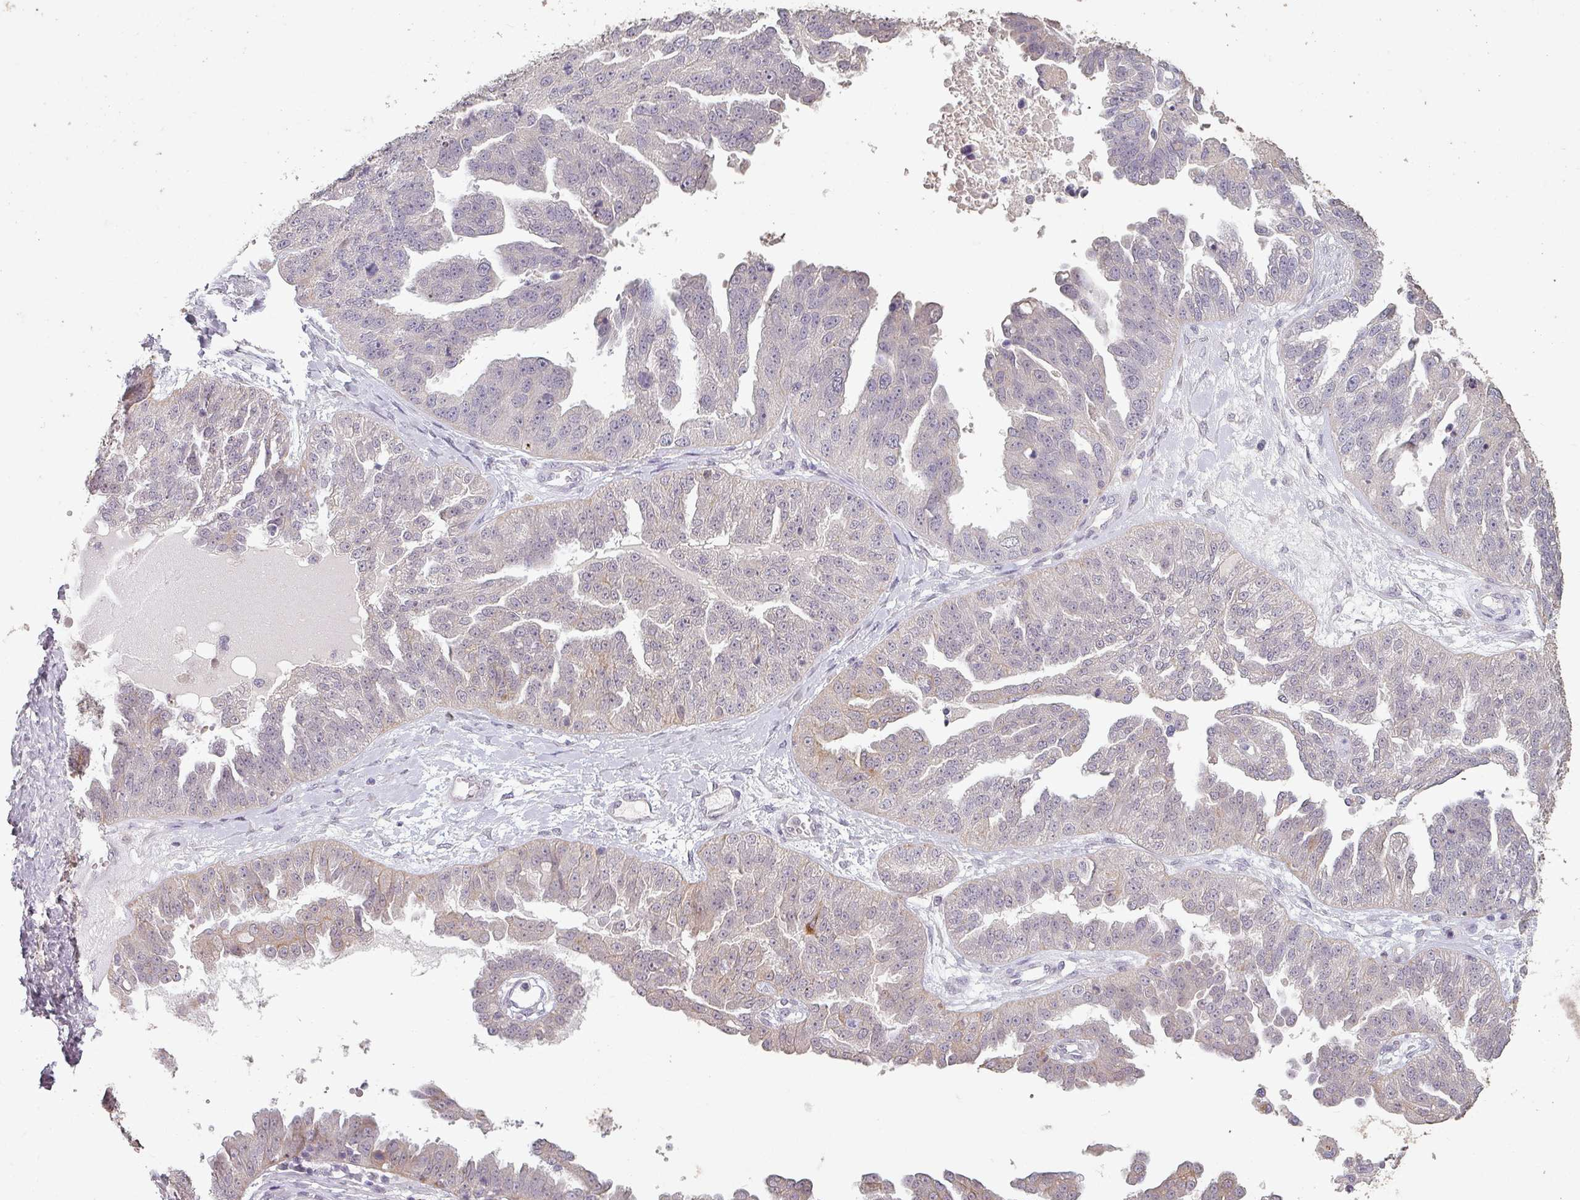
{"staining": {"intensity": "weak", "quantity": "<25%", "location": "cytoplasmic/membranous"}, "tissue": "ovarian cancer", "cell_type": "Tumor cells", "image_type": "cancer", "snomed": [{"axis": "morphology", "description": "Cystadenocarcinoma, serous, NOS"}, {"axis": "topography", "description": "Ovary"}], "caption": "High power microscopy histopathology image of an immunohistochemistry (IHC) photomicrograph of ovarian serous cystadenocarcinoma, revealing no significant staining in tumor cells. Brightfield microscopy of immunohistochemistry (IHC) stained with DAB (3,3'-diaminobenzidine) (brown) and hematoxylin (blue), captured at high magnification.", "gene": "LYPLA1", "patient": {"sex": "female", "age": 58}}